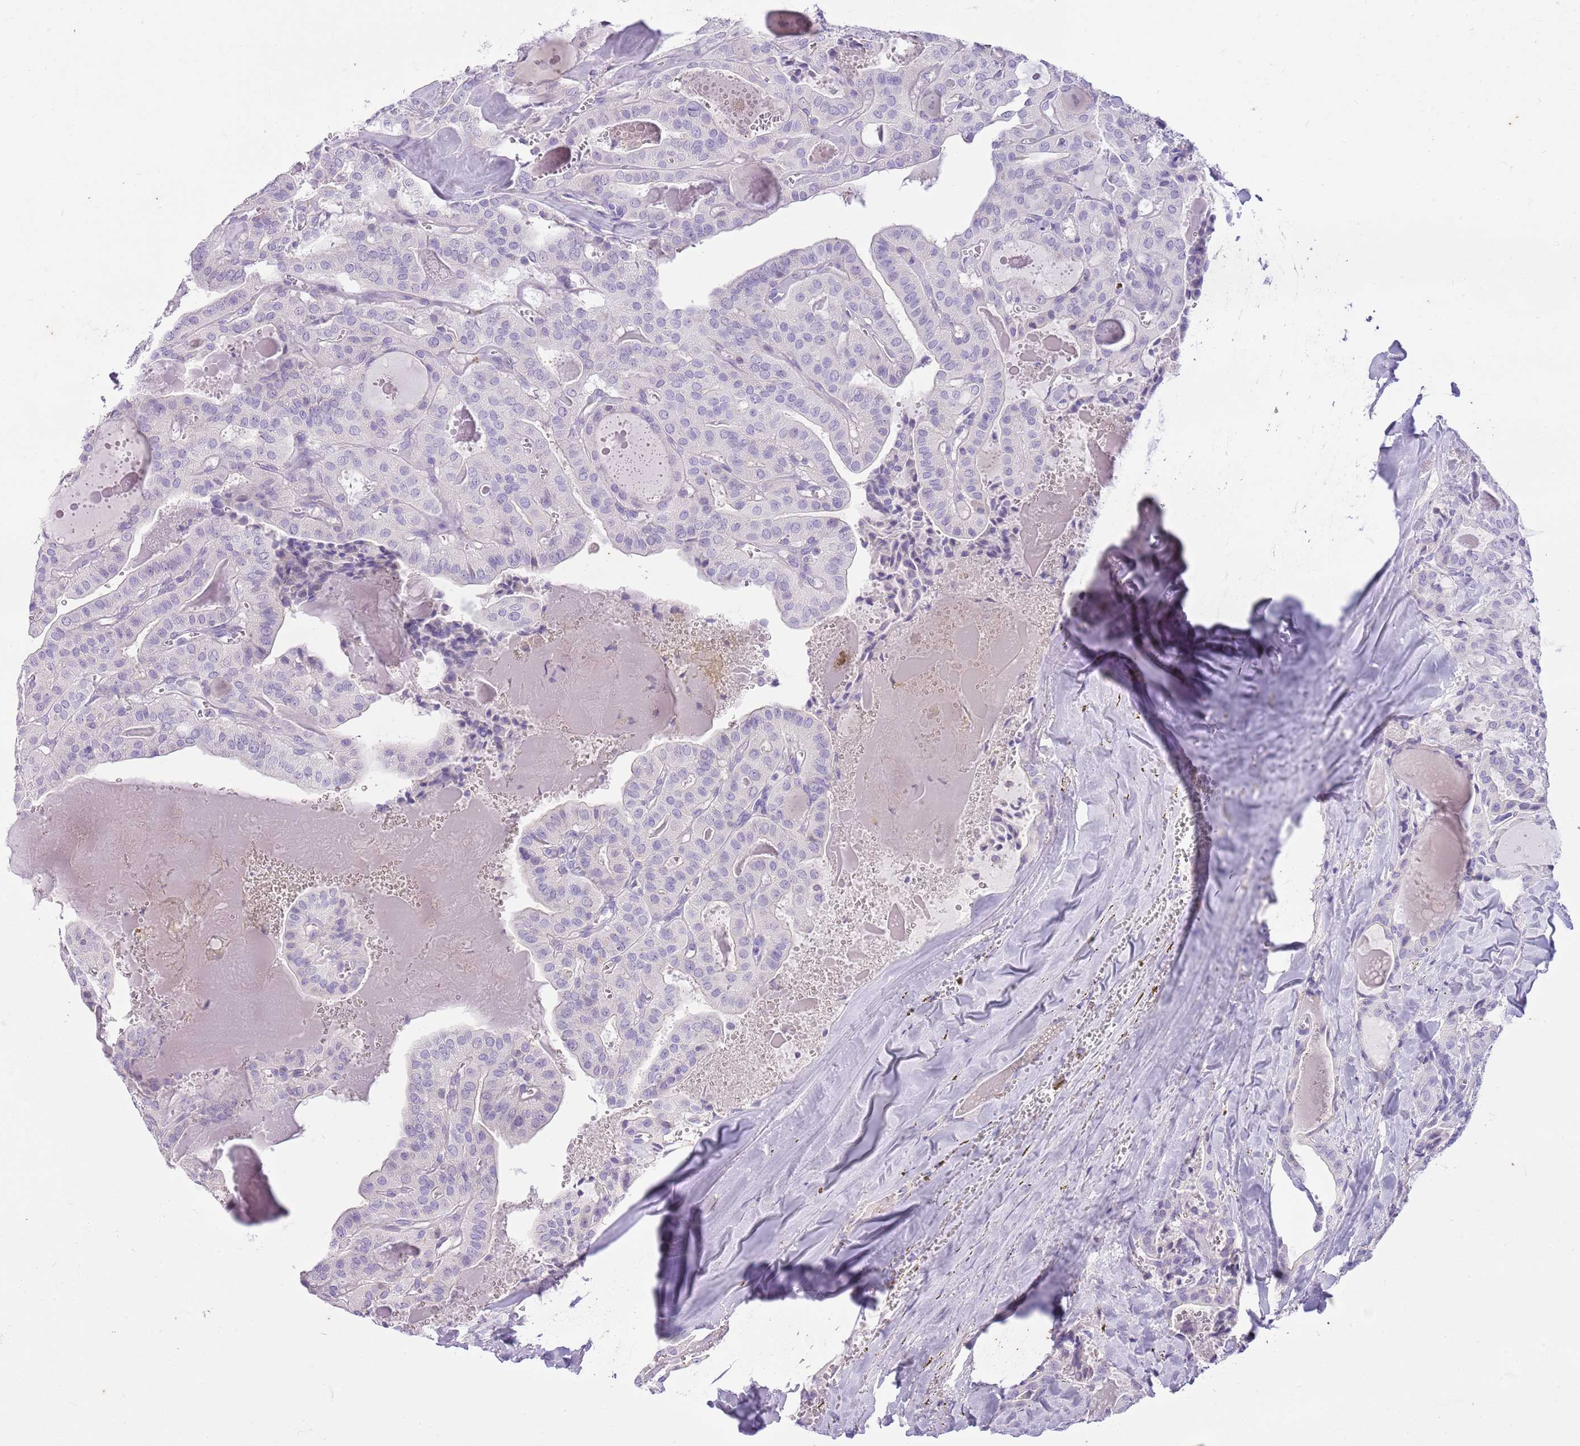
{"staining": {"intensity": "negative", "quantity": "none", "location": "none"}, "tissue": "thyroid cancer", "cell_type": "Tumor cells", "image_type": "cancer", "snomed": [{"axis": "morphology", "description": "Papillary adenocarcinoma, NOS"}, {"axis": "topography", "description": "Thyroid gland"}], "caption": "High magnification brightfield microscopy of thyroid papillary adenocarcinoma stained with DAB (3,3'-diaminobenzidine) (brown) and counterstained with hematoxylin (blue): tumor cells show no significant expression. The staining is performed using DAB brown chromogen with nuclei counter-stained in using hematoxylin.", "gene": "CNPPD1", "patient": {"sex": "male", "age": 52}}